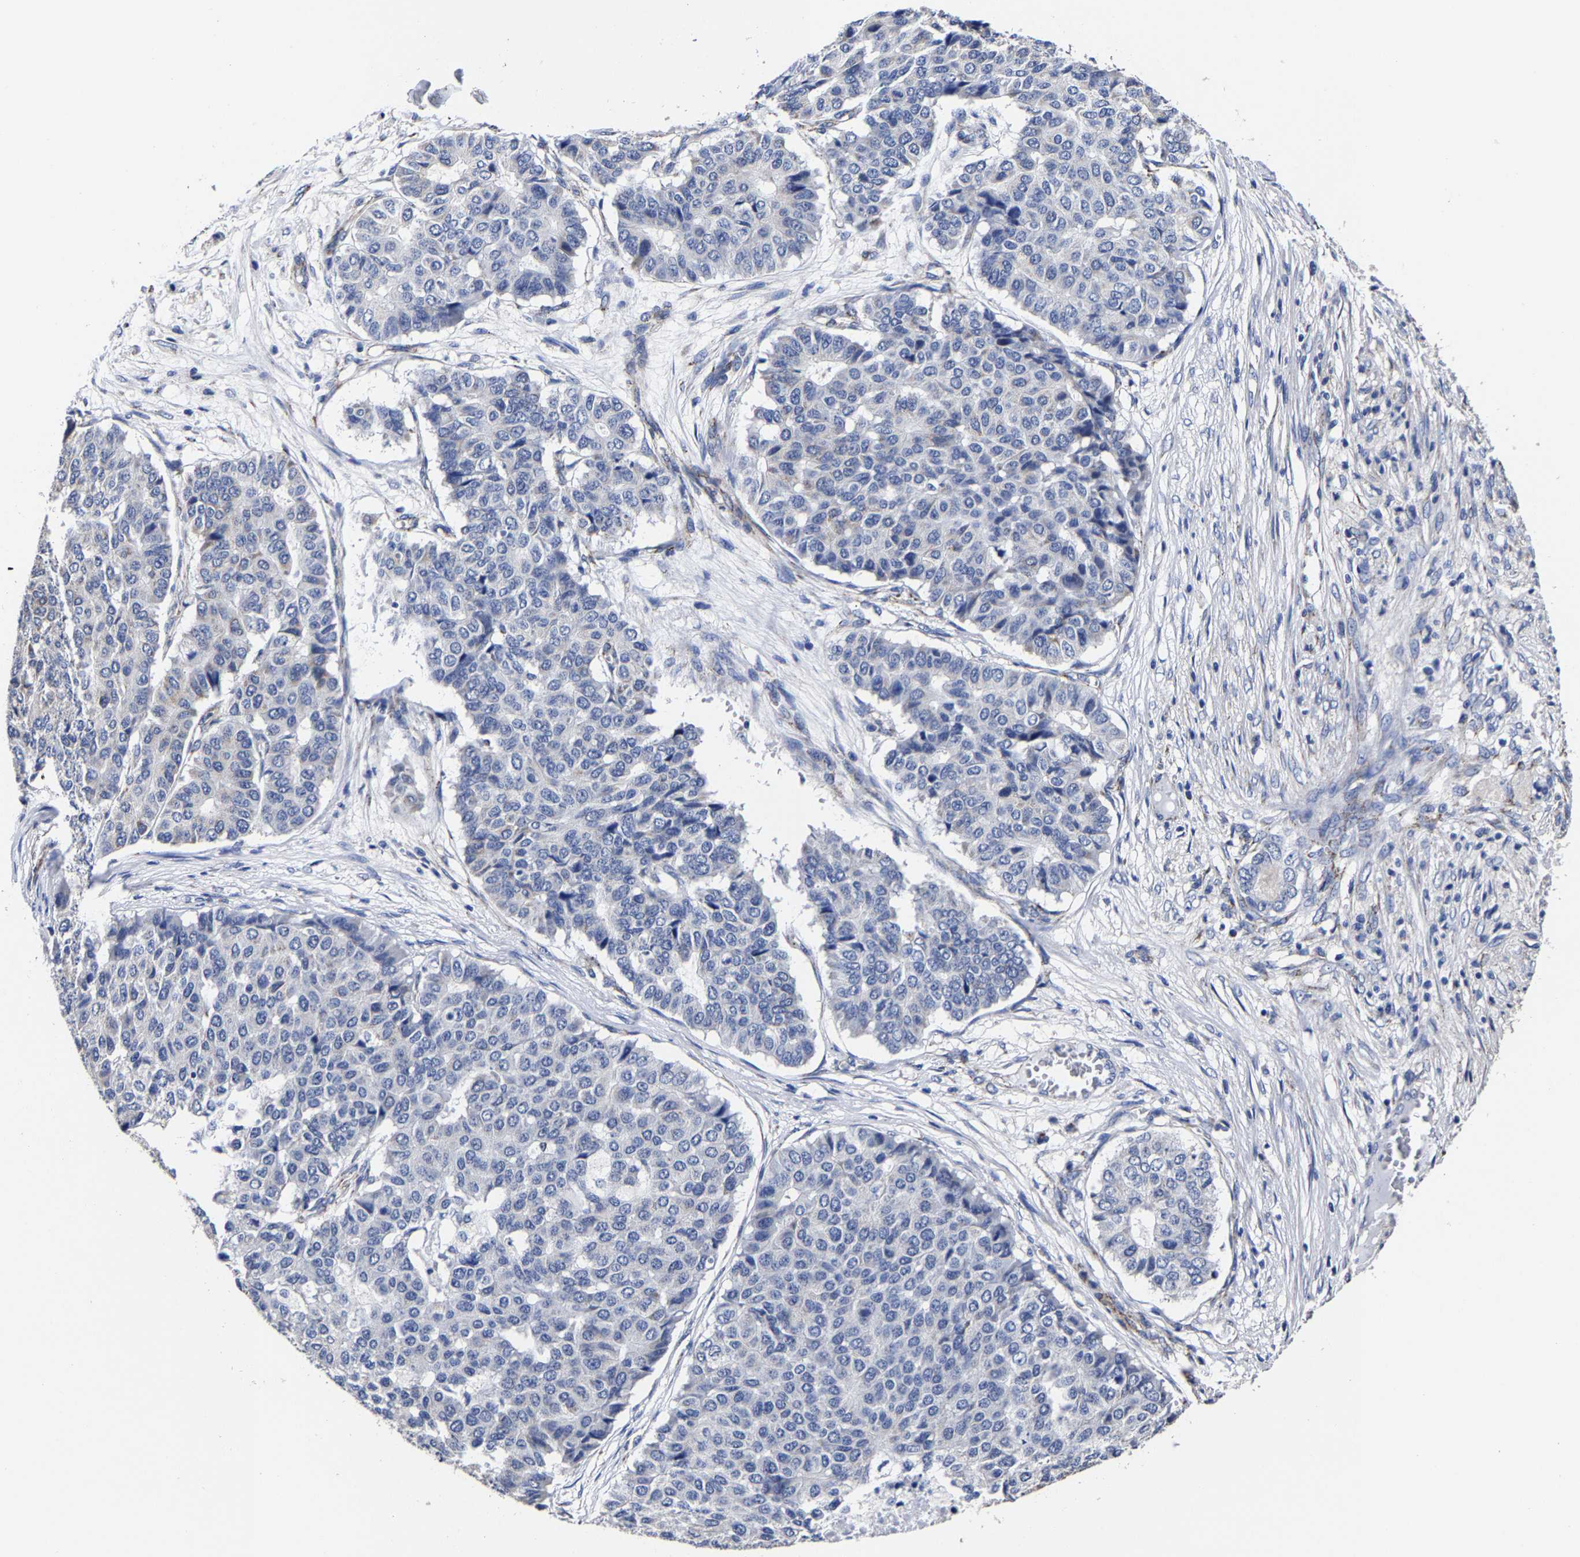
{"staining": {"intensity": "negative", "quantity": "none", "location": "none"}, "tissue": "pancreatic cancer", "cell_type": "Tumor cells", "image_type": "cancer", "snomed": [{"axis": "morphology", "description": "Adenocarcinoma, NOS"}, {"axis": "topography", "description": "Pancreas"}], "caption": "Tumor cells are negative for protein expression in human pancreatic cancer. (DAB (3,3'-diaminobenzidine) immunohistochemistry (IHC), high magnification).", "gene": "AASS", "patient": {"sex": "male", "age": 50}}